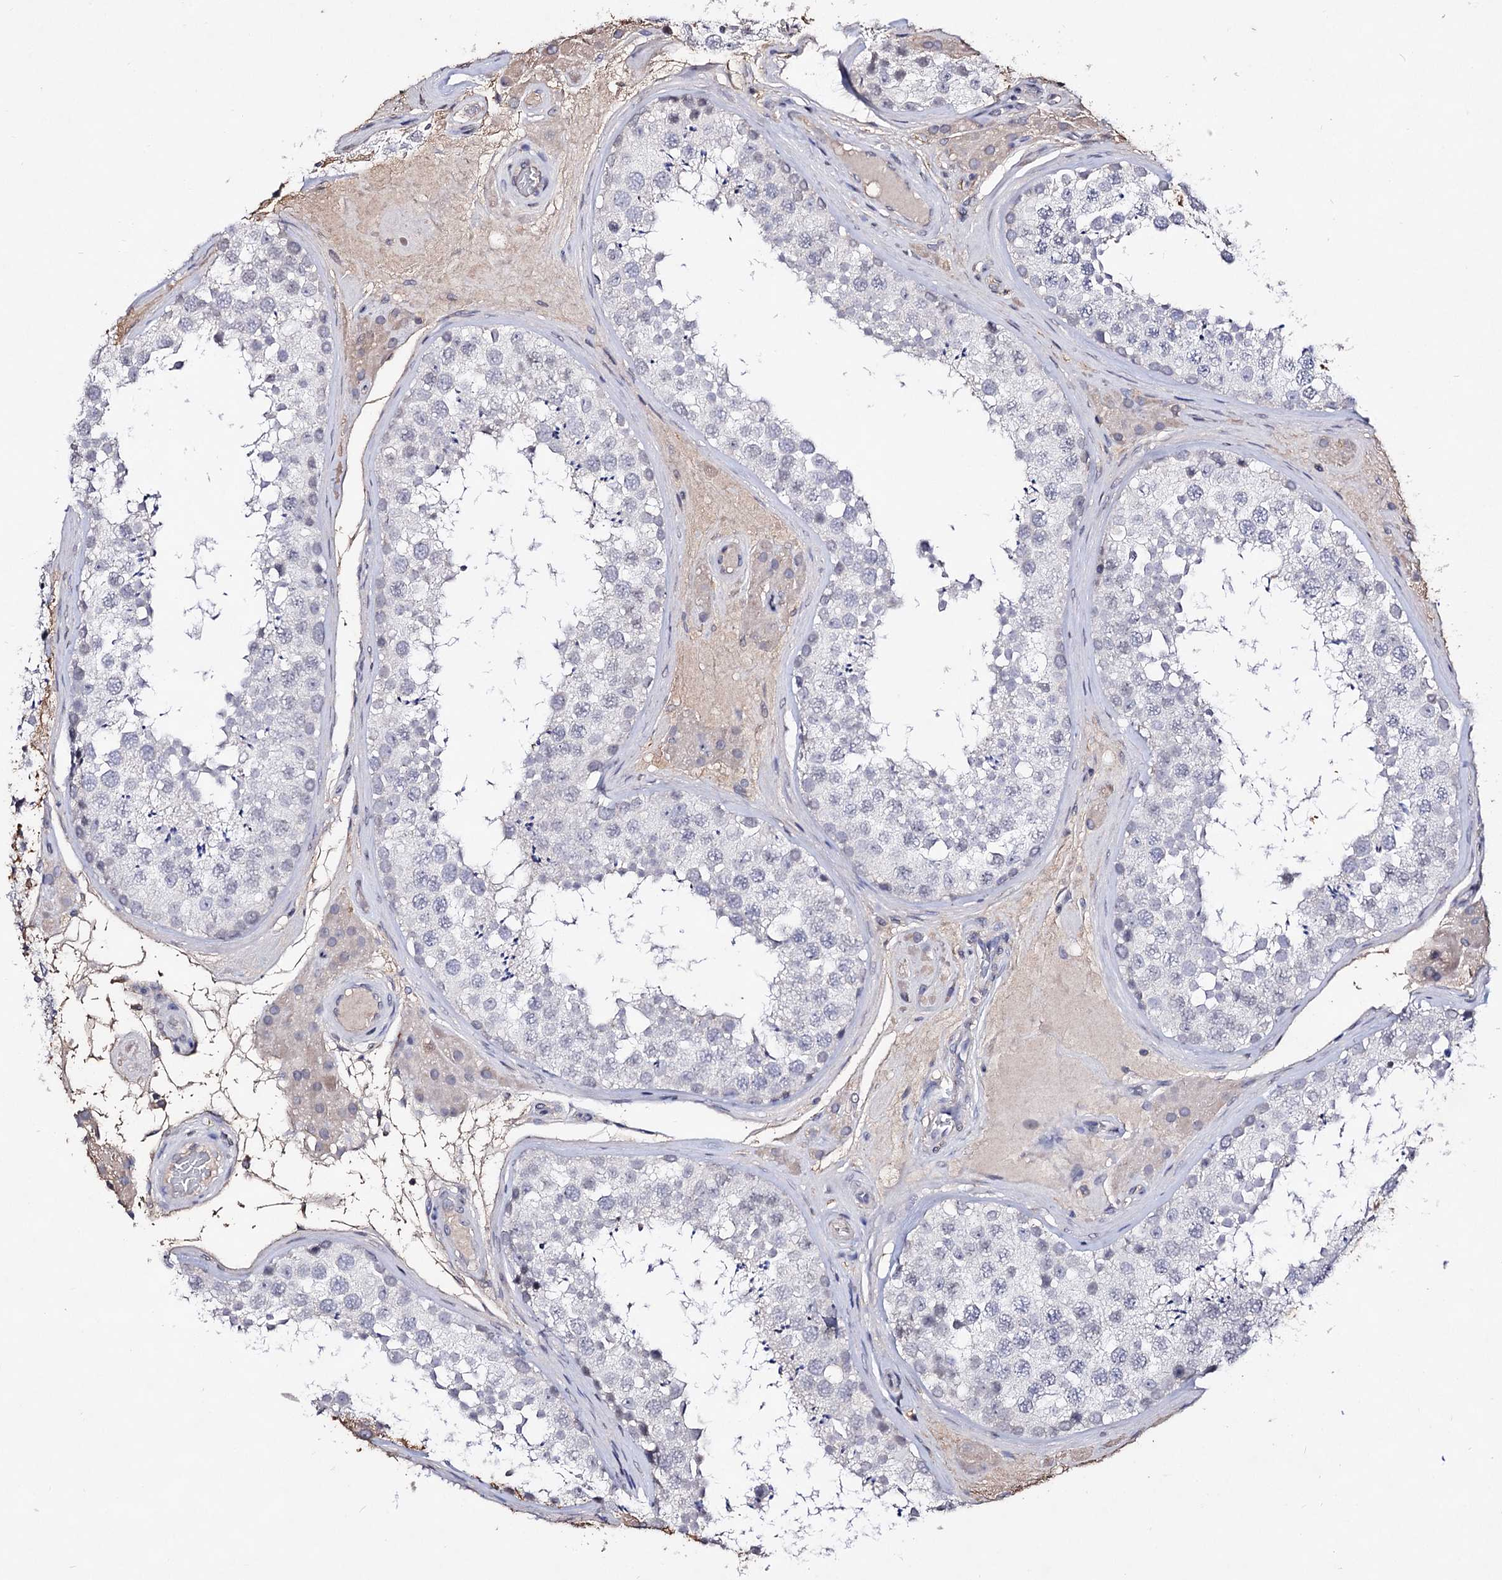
{"staining": {"intensity": "negative", "quantity": "none", "location": "none"}, "tissue": "testis", "cell_type": "Cells in seminiferous ducts", "image_type": "normal", "snomed": [{"axis": "morphology", "description": "Normal tissue, NOS"}, {"axis": "topography", "description": "Testis"}], "caption": "Immunohistochemistry histopathology image of benign testis: human testis stained with DAB reveals no significant protein staining in cells in seminiferous ducts.", "gene": "PLIN1", "patient": {"sex": "male", "age": 46}}